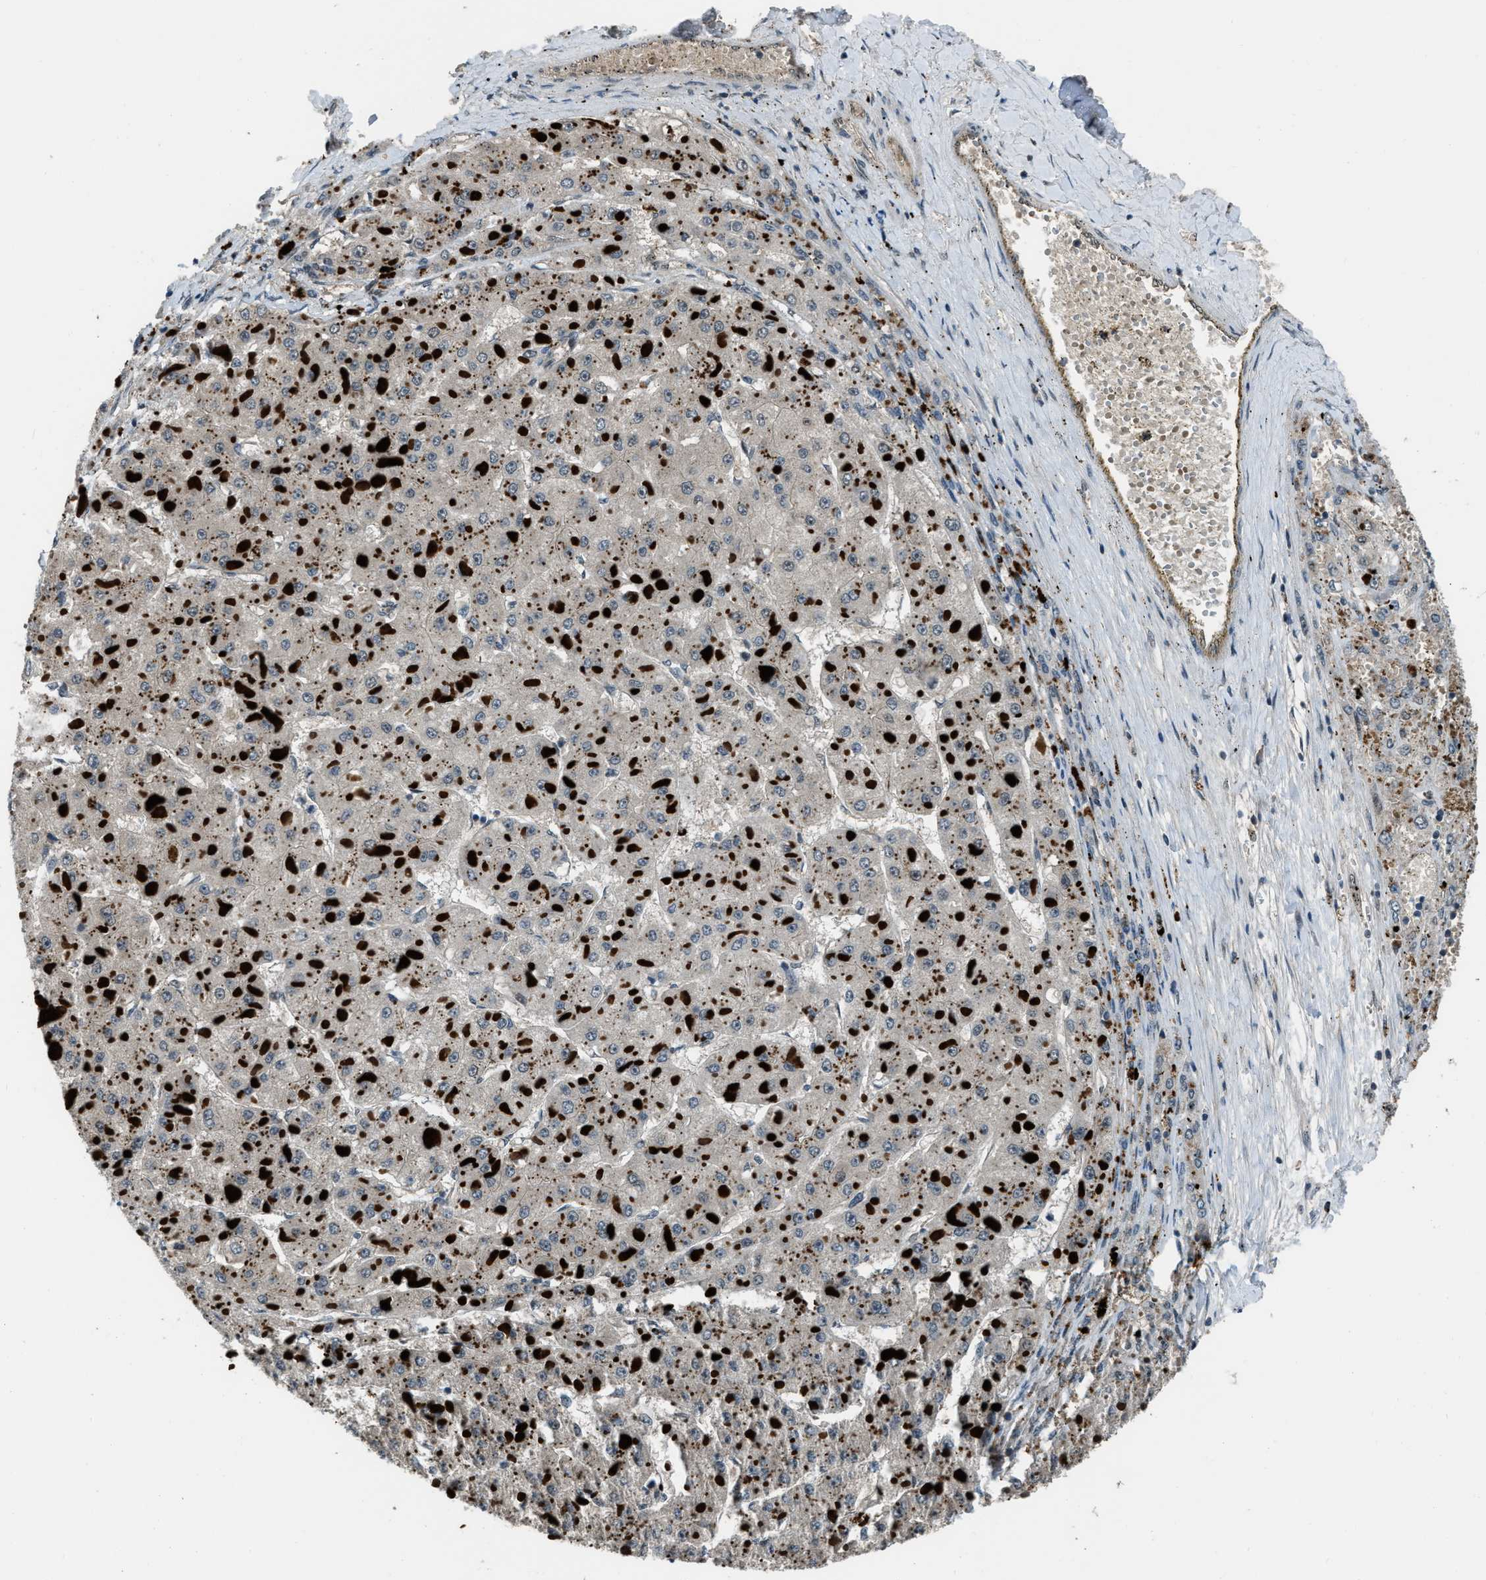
{"staining": {"intensity": "negative", "quantity": "none", "location": "none"}, "tissue": "liver cancer", "cell_type": "Tumor cells", "image_type": "cancer", "snomed": [{"axis": "morphology", "description": "Carcinoma, Hepatocellular, NOS"}, {"axis": "topography", "description": "Liver"}], "caption": "This is a micrograph of IHC staining of liver hepatocellular carcinoma, which shows no staining in tumor cells.", "gene": "NUDCD3", "patient": {"sex": "female", "age": 73}}